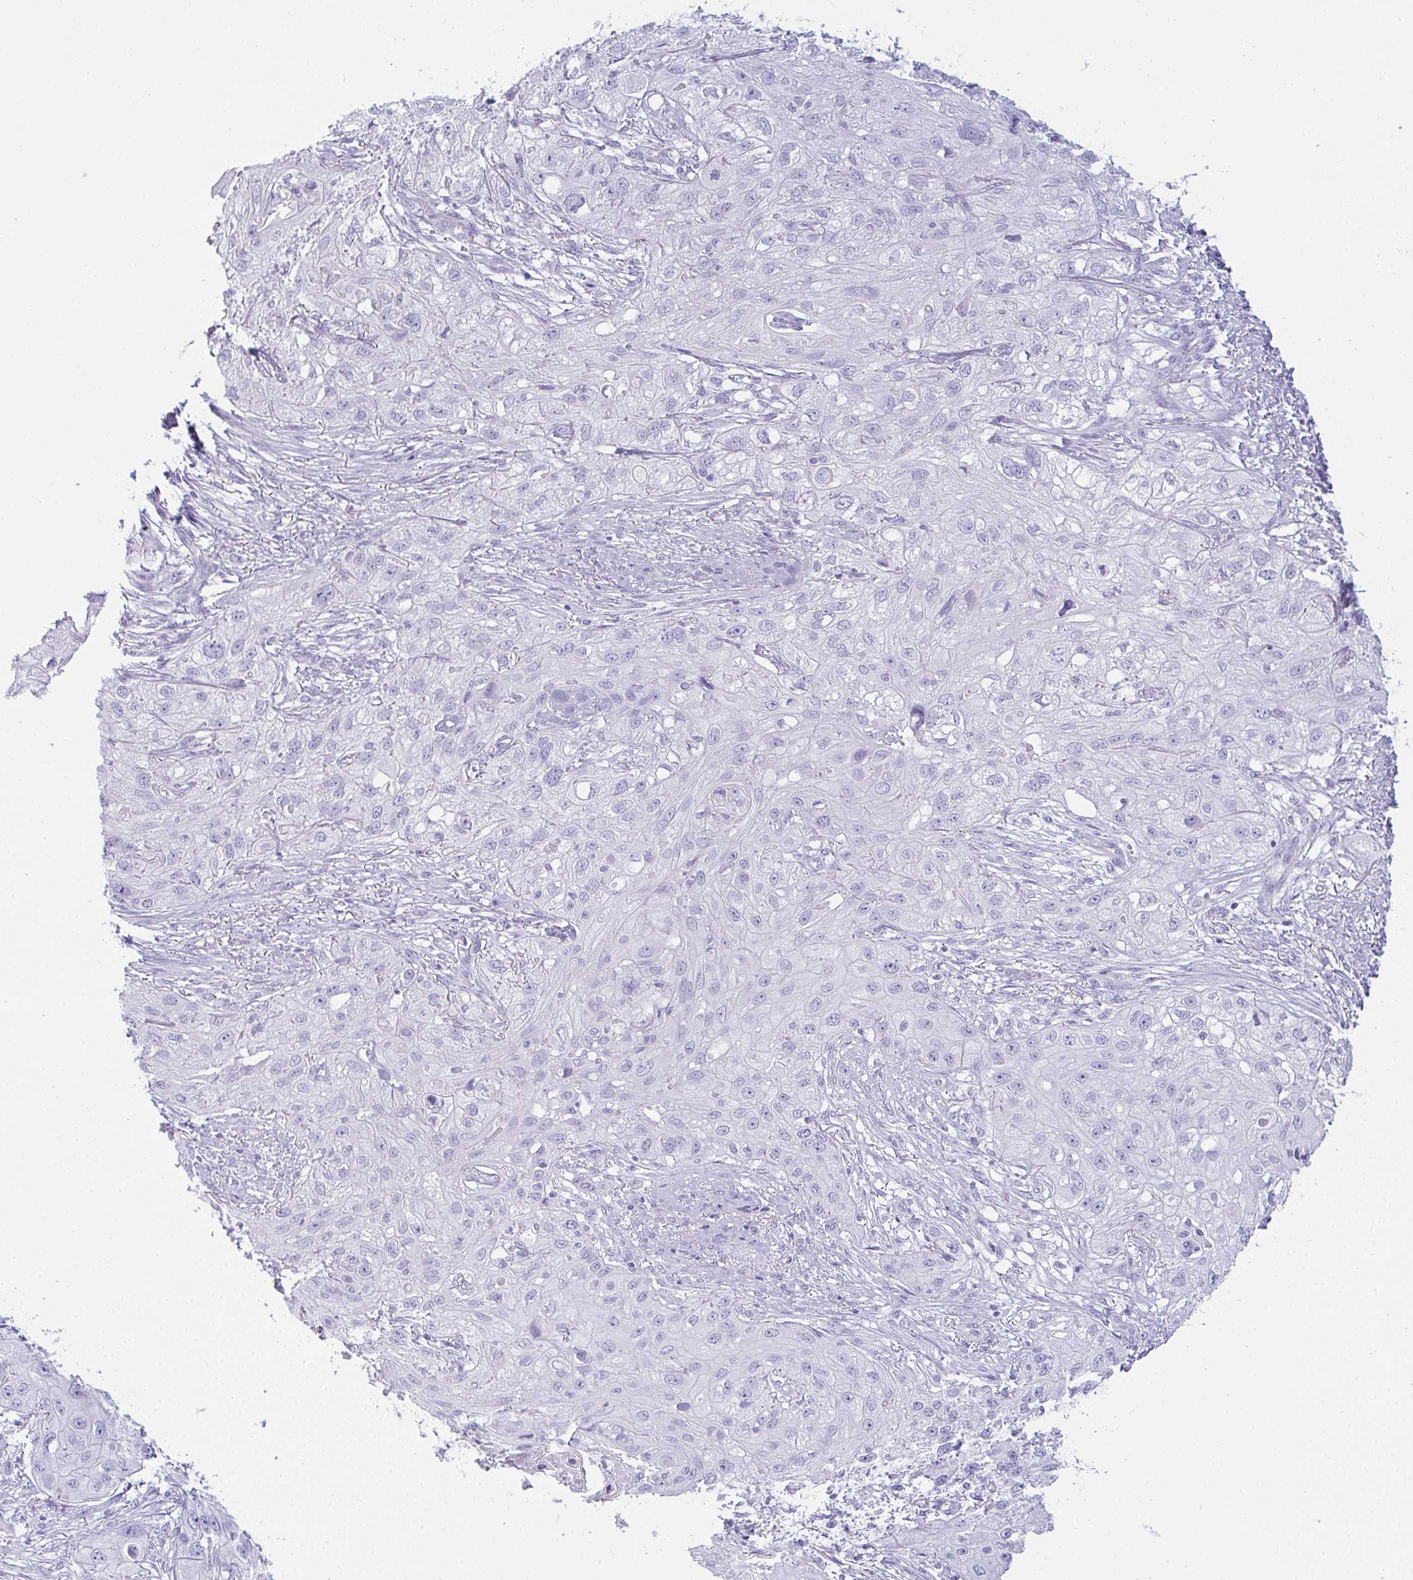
{"staining": {"intensity": "negative", "quantity": "none", "location": "none"}, "tissue": "skin cancer", "cell_type": "Tumor cells", "image_type": "cancer", "snomed": [{"axis": "morphology", "description": "Squamous cell carcinoma, NOS"}, {"axis": "topography", "description": "Skin"}, {"axis": "topography", "description": "Vulva"}], "caption": "Tumor cells show no significant positivity in skin squamous cell carcinoma. (DAB (3,3'-diaminobenzidine) immunohistochemistry with hematoxylin counter stain).", "gene": "RASL10A", "patient": {"sex": "female", "age": 86}}